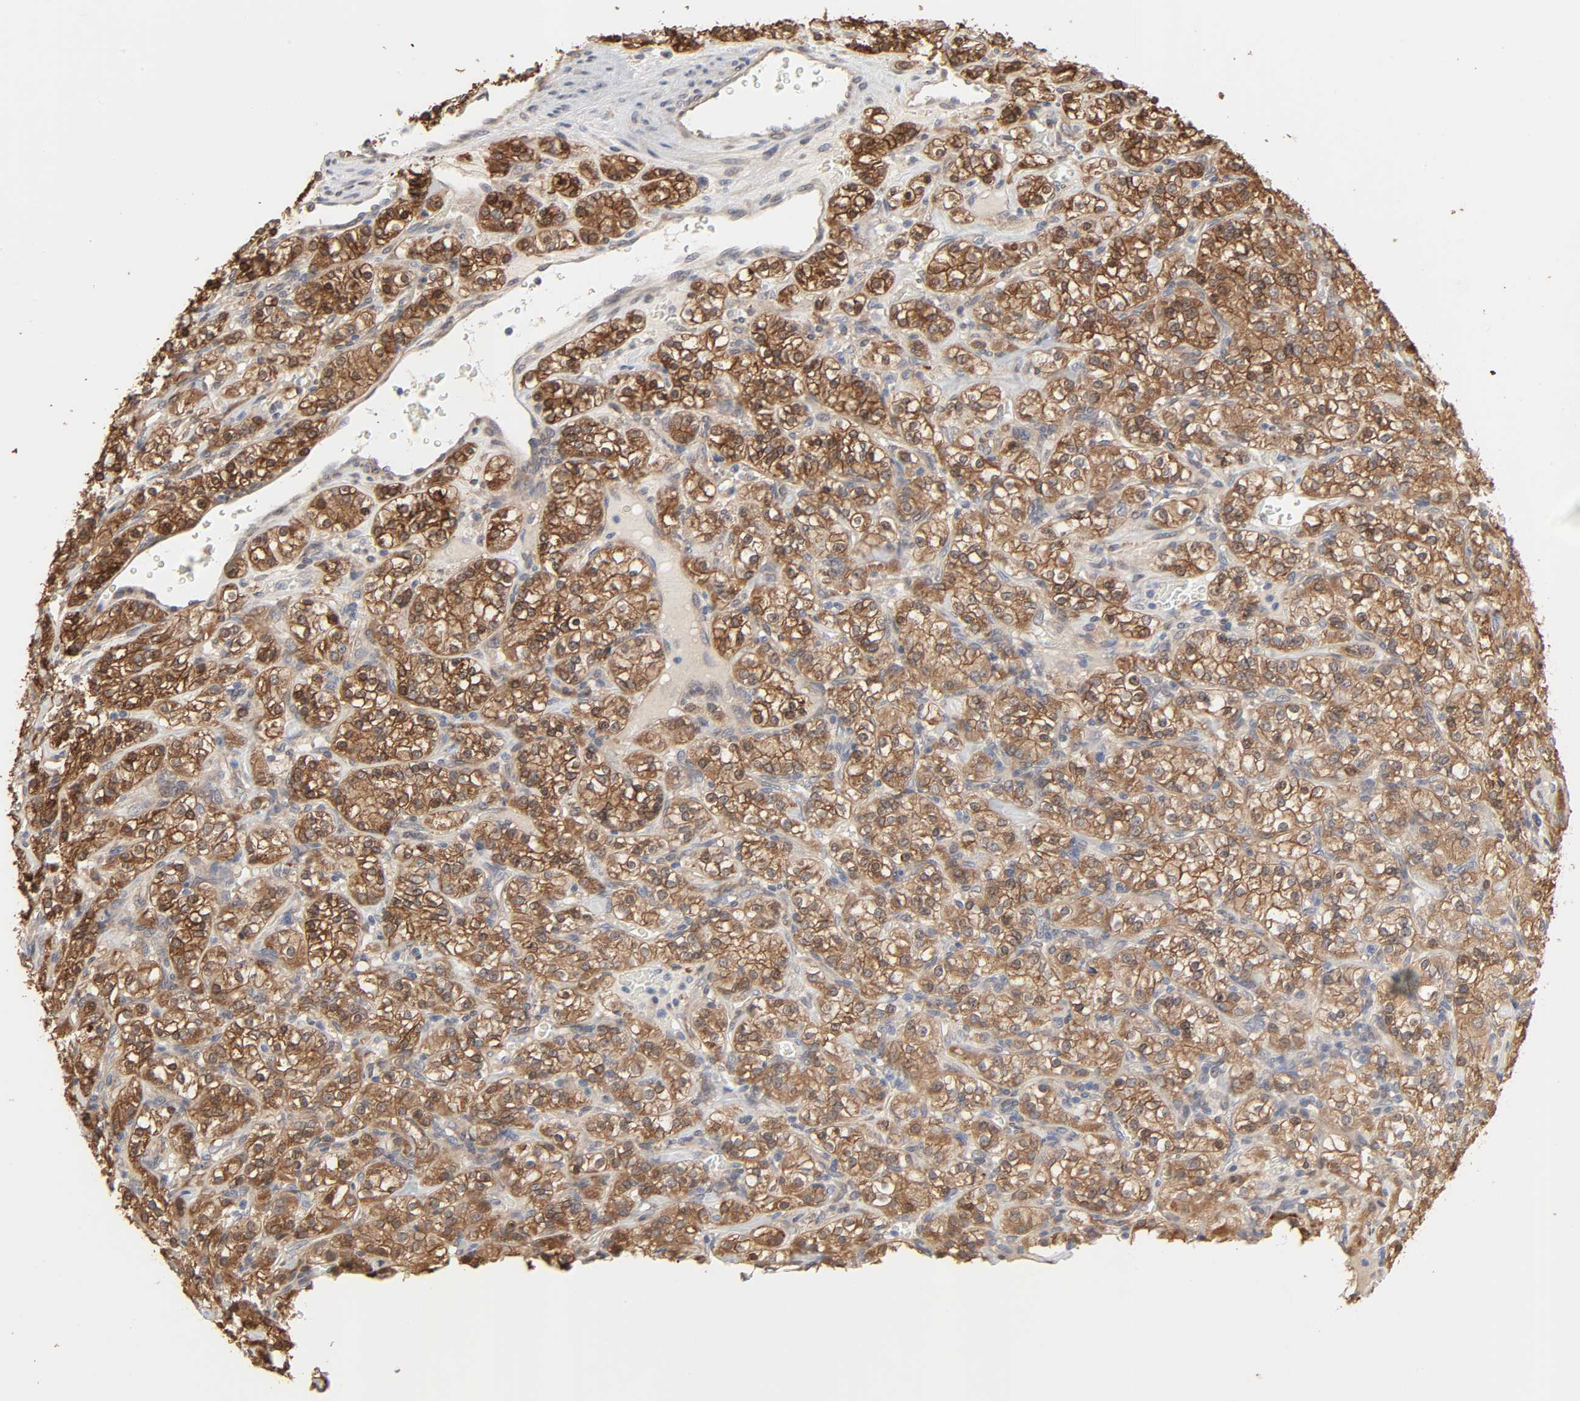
{"staining": {"intensity": "moderate", "quantity": ">75%", "location": "cytoplasmic/membranous,nuclear"}, "tissue": "renal cancer", "cell_type": "Tumor cells", "image_type": "cancer", "snomed": [{"axis": "morphology", "description": "Adenocarcinoma, NOS"}, {"axis": "topography", "description": "Kidney"}], "caption": "Tumor cells exhibit moderate cytoplasmic/membranous and nuclear staining in about >75% of cells in renal cancer. The staining is performed using DAB (3,3'-diaminobenzidine) brown chromogen to label protein expression. The nuclei are counter-stained blue using hematoxylin.", "gene": "NDRG2", "patient": {"sex": "male", "age": 77}}